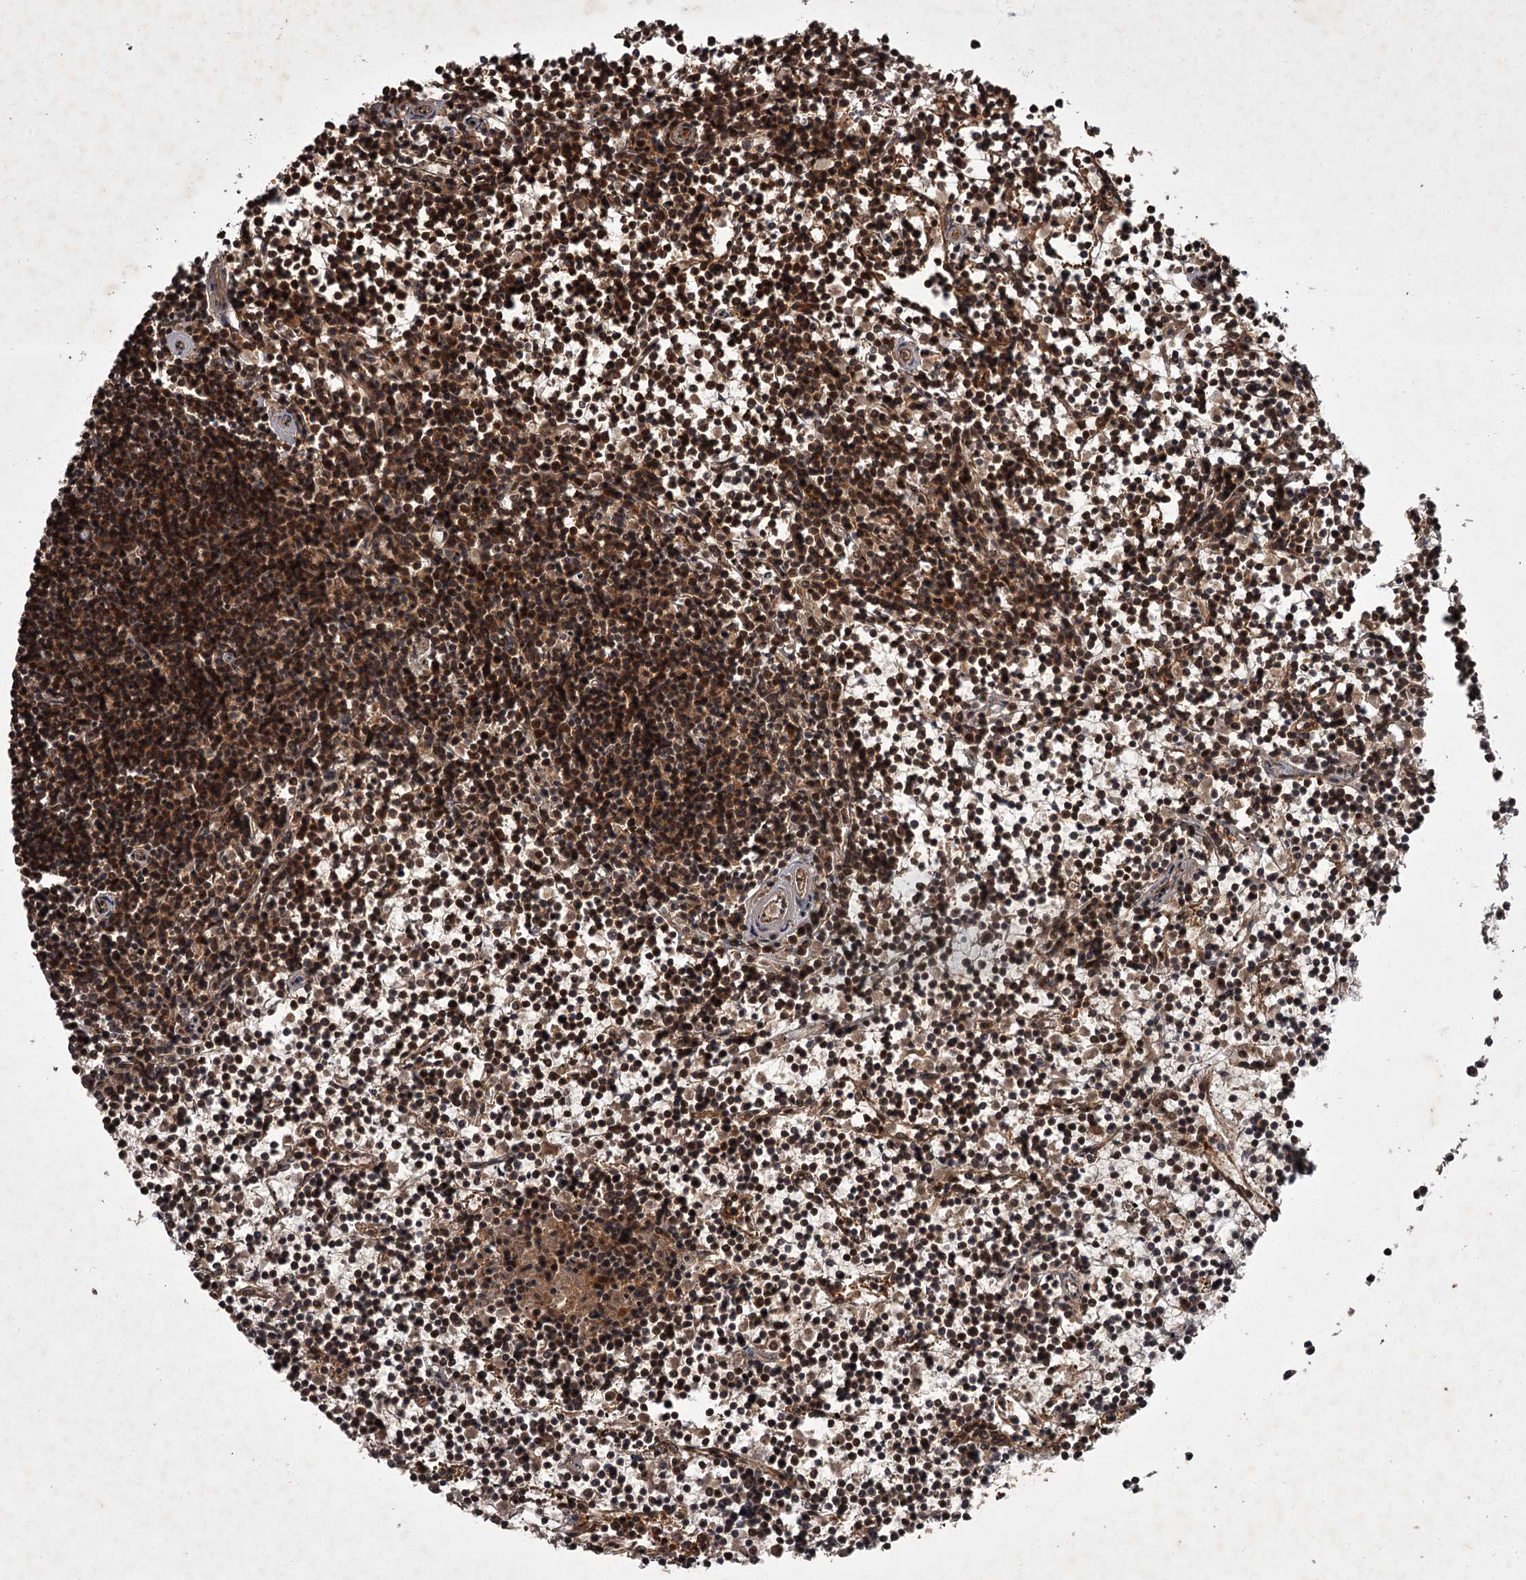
{"staining": {"intensity": "moderate", "quantity": "25%-75%", "location": "cytoplasmic/membranous"}, "tissue": "lymphoma", "cell_type": "Tumor cells", "image_type": "cancer", "snomed": [{"axis": "morphology", "description": "Malignant lymphoma, non-Hodgkin's type, Low grade"}, {"axis": "topography", "description": "Spleen"}], "caption": "Malignant lymphoma, non-Hodgkin's type (low-grade) was stained to show a protein in brown. There is medium levels of moderate cytoplasmic/membranous expression in about 25%-75% of tumor cells.", "gene": "TBC1D23", "patient": {"sex": "female", "age": 19}}